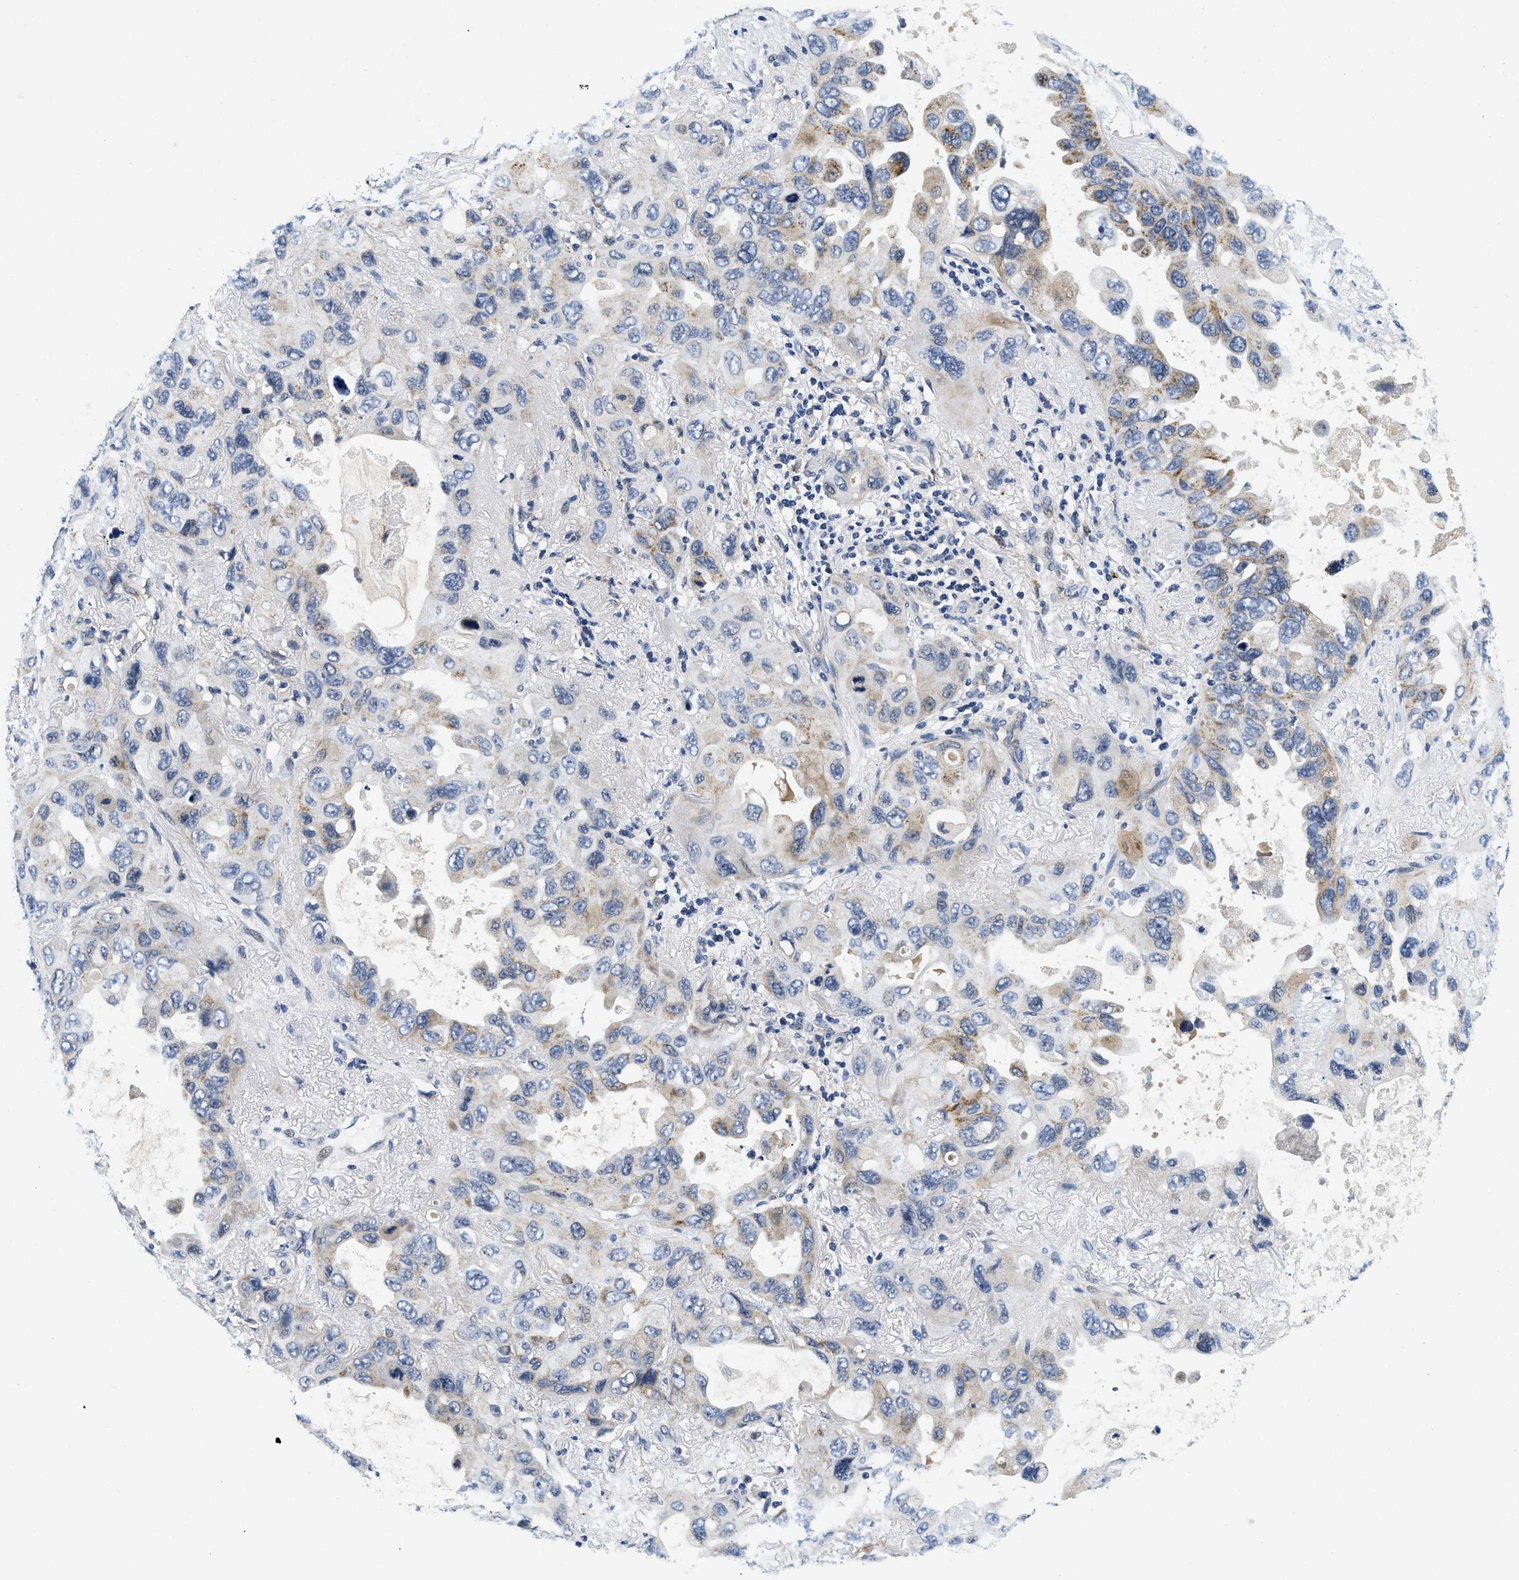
{"staining": {"intensity": "moderate", "quantity": "<25%", "location": "cytoplasmic/membranous"}, "tissue": "lung cancer", "cell_type": "Tumor cells", "image_type": "cancer", "snomed": [{"axis": "morphology", "description": "Squamous cell carcinoma, NOS"}, {"axis": "topography", "description": "Lung"}], "caption": "Human lung squamous cell carcinoma stained with a protein marker displays moderate staining in tumor cells.", "gene": "PDP1", "patient": {"sex": "female", "age": 73}}